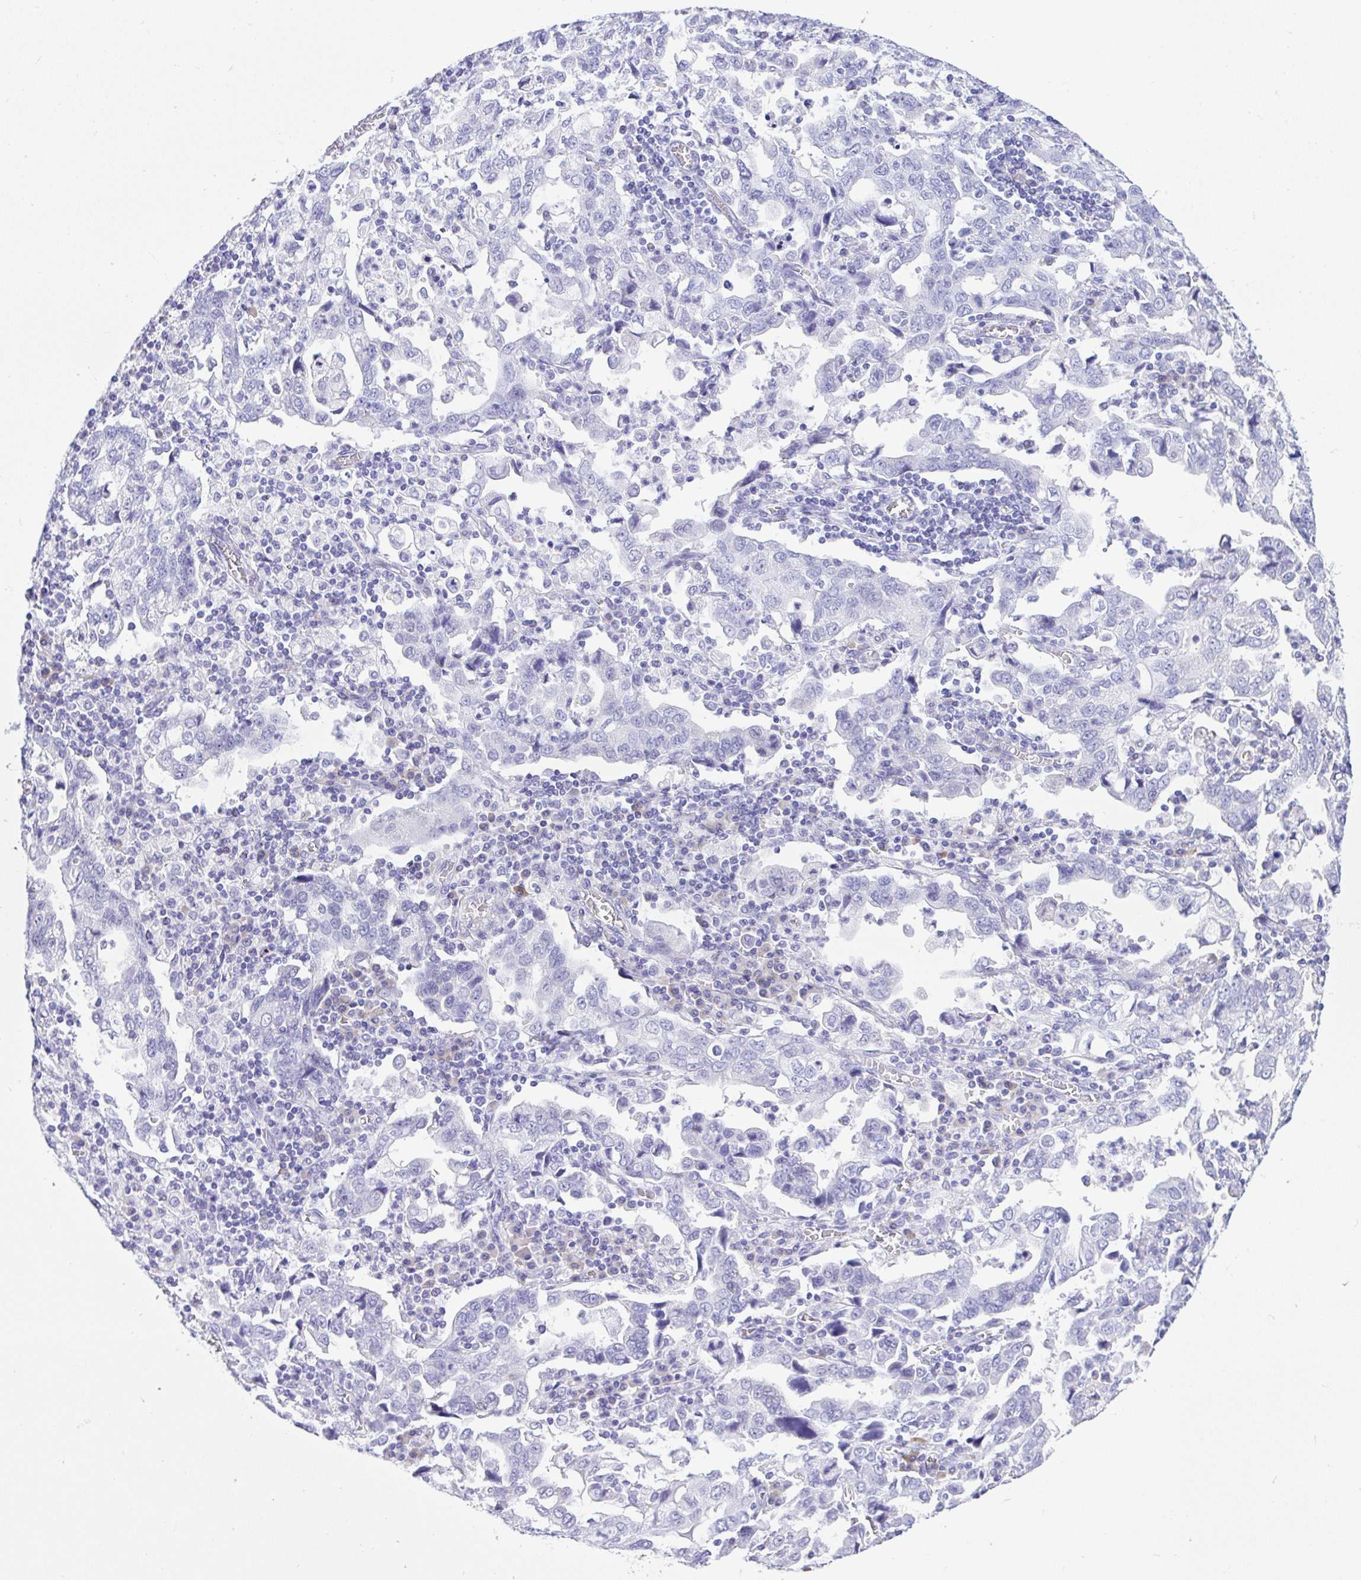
{"staining": {"intensity": "negative", "quantity": "none", "location": "none"}, "tissue": "stomach cancer", "cell_type": "Tumor cells", "image_type": "cancer", "snomed": [{"axis": "morphology", "description": "Adenocarcinoma, NOS"}, {"axis": "topography", "description": "Stomach, upper"}], "caption": "Tumor cells are negative for protein expression in human stomach adenocarcinoma.", "gene": "SEL1L2", "patient": {"sex": "male", "age": 85}}